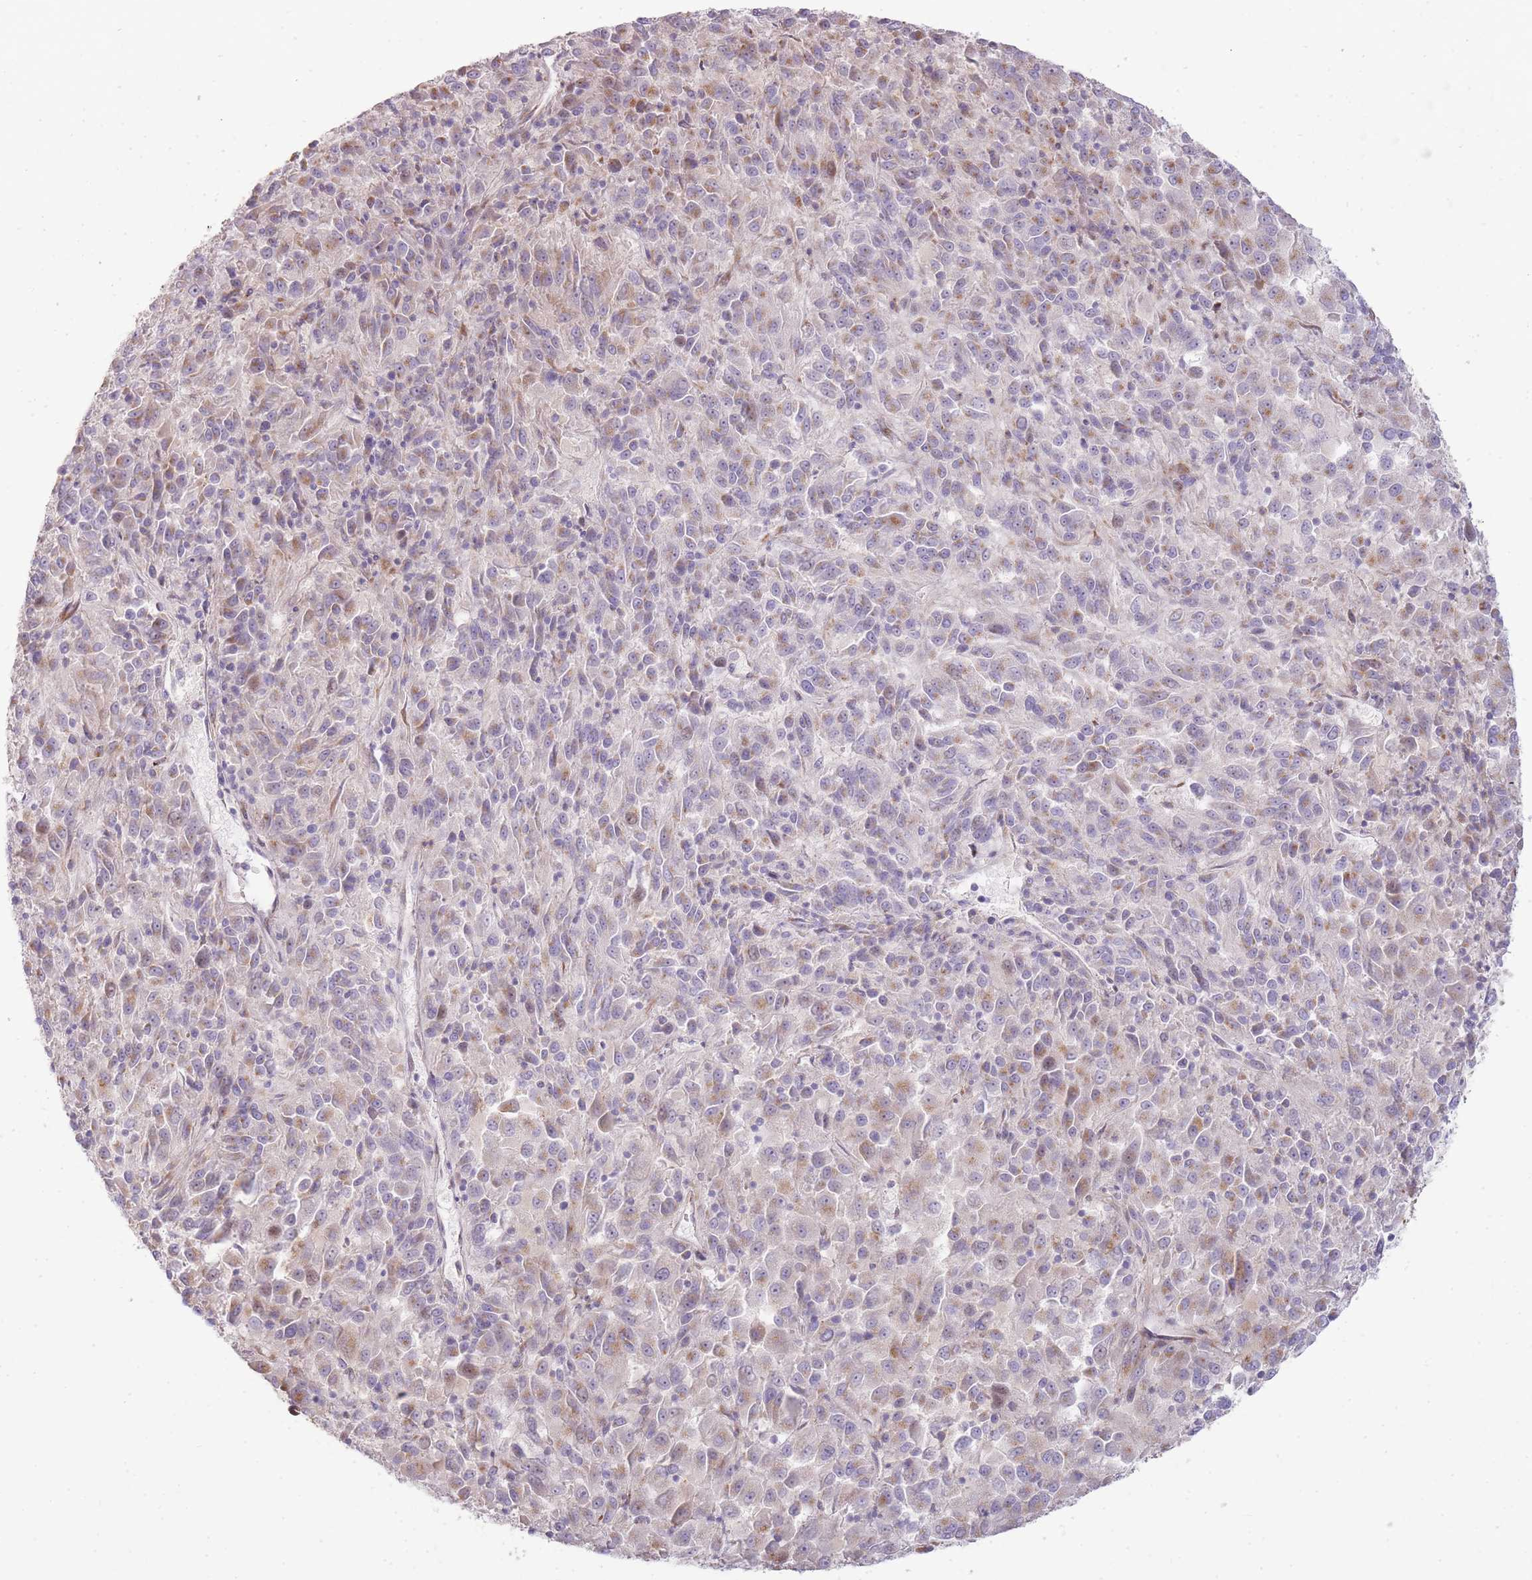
{"staining": {"intensity": "moderate", "quantity": "25%-75%", "location": "cytoplasmic/membranous"}, "tissue": "melanoma", "cell_type": "Tumor cells", "image_type": "cancer", "snomed": [{"axis": "morphology", "description": "Malignant melanoma, Metastatic site"}, {"axis": "topography", "description": "Lung"}], "caption": "Malignant melanoma (metastatic site) stained for a protein exhibits moderate cytoplasmic/membranous positivity in tumor cells. (brown staining indicates protein expression, while blue staining denotes nuclei).", "gene": "PPP3R2", "patient": {"sex": "male", "age": 64}}